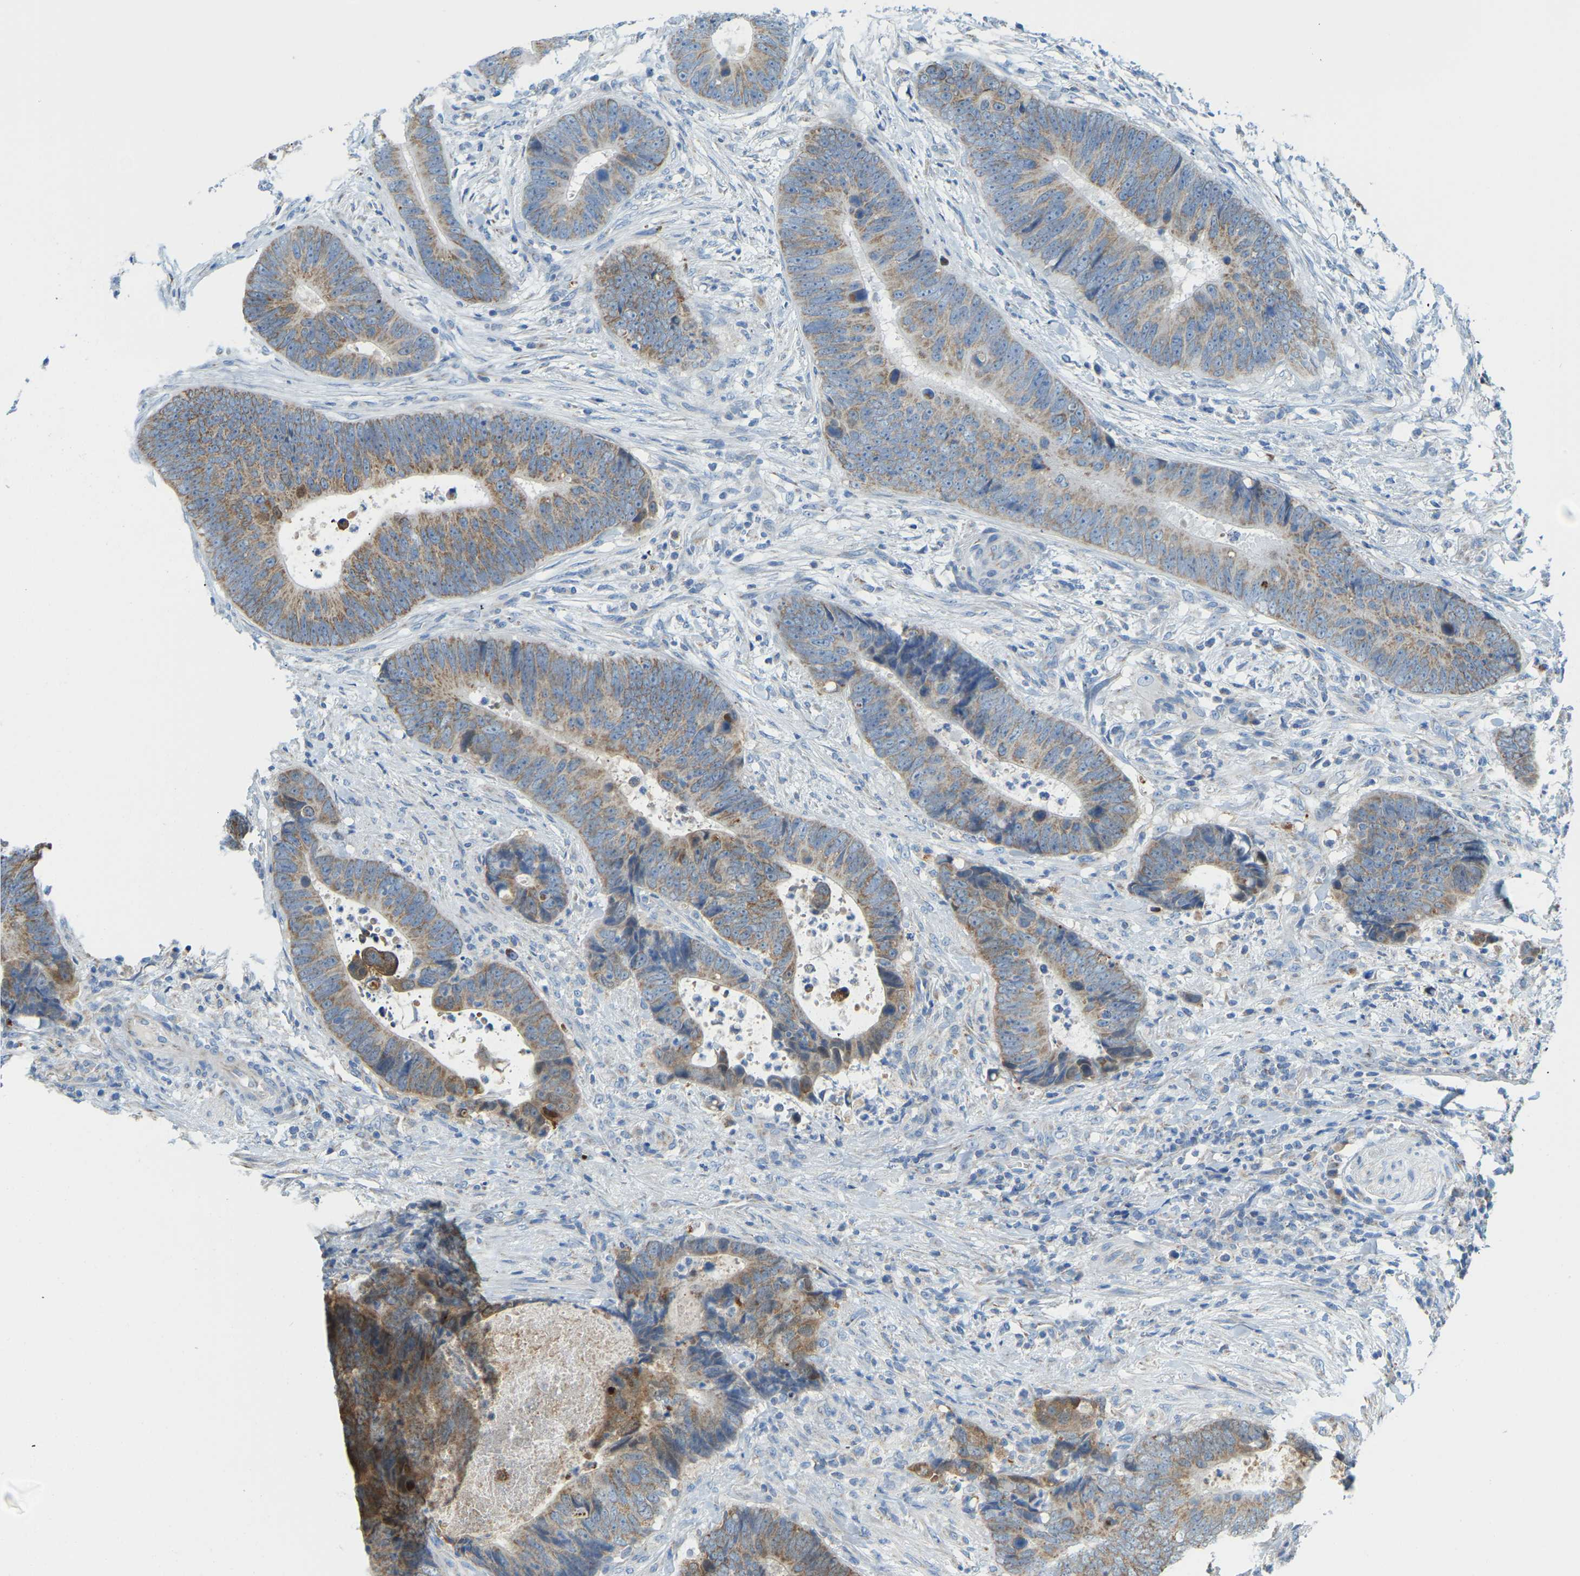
{"staining": {"intensity": "moderate", "quantity": "25%-75%", "location": "cytoplasmic/membranous"}, "tissue": "colorectal cancer", "cell_type": "Tumor cells", "image_type": "cancer", "snomed": [{"axis": "morphology", "description": "Adenocarcinoma, NOS"}, {"axis": "topography", "description": "Colon"}], "caption": "Colorectal cancer (adenocarcinoma) was stained to show a protein in brown. There is medium levels of moderate cytoplasmic/membranous positivity in about 25%-75% of tumor cells.", "gene": "GDA", "patient": {"sex": "male", "age": 56}}